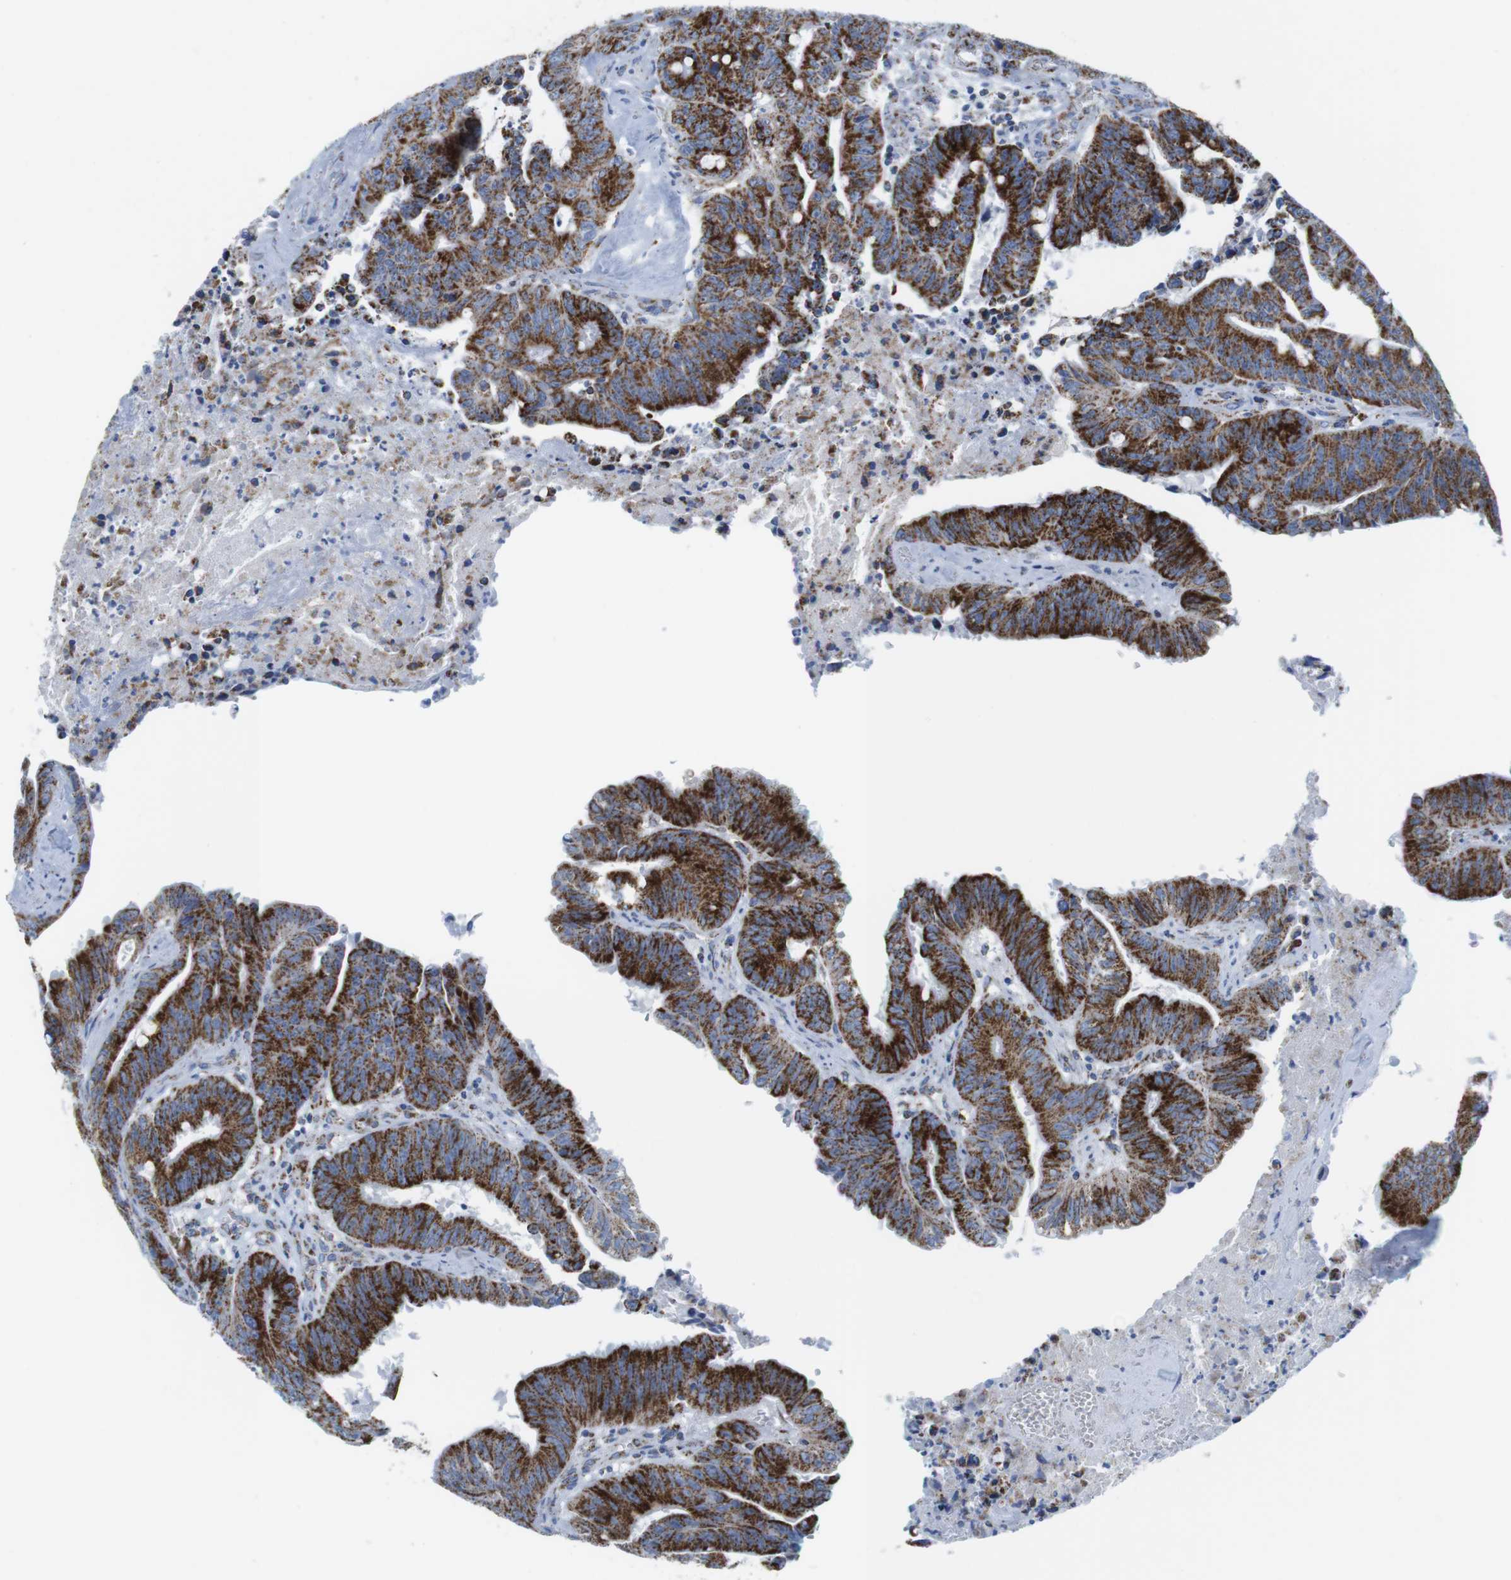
{"staining": {"intensity": "strong", "quantity": ">75%", "location": "cytoplasmic/membranous"}, "tissue": "colorectal cancer", "cell_type": "Tumor cells", "image_type": "cancer", "snomed": [{"axis": "morphology", "description": "Adenocarcinoma, NOS"}, {"axis": "topography", "description": "Colon"}], "caption": "The image demonstrates immunohistochemical staining of colorectal adenocarcinoma. There is strong cytoplasmic/membranous expression is seen in approximately >75% of tumor cells.", "gene": "ATP5PO", "patient": {"sex": "male", "age": 45}}